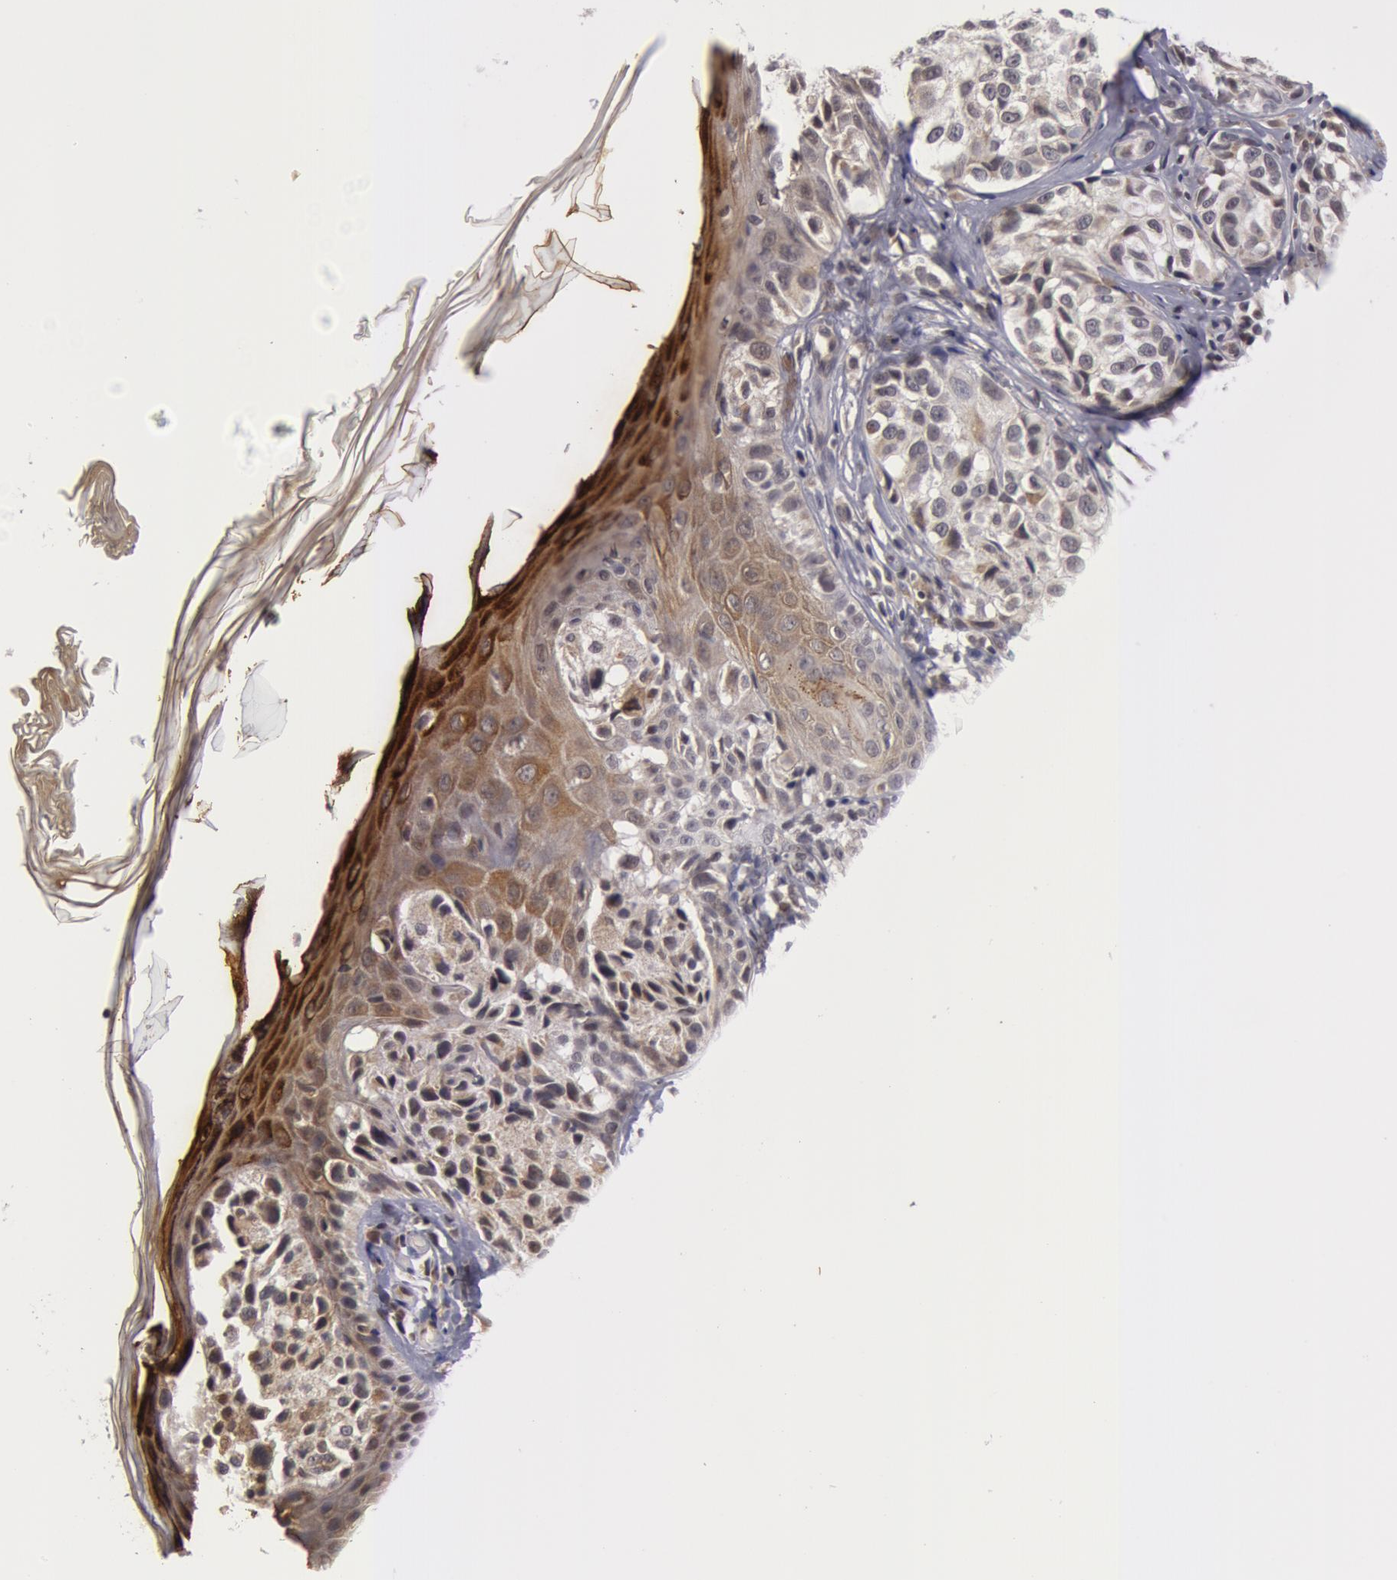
{"staining": {"intensity": "weak", "quantity": "<25%", "location": "cytoplasmic/membranous"}, "tissue": "melanoma", "cell_type": "Tumor cells", "image_type": "cancer", "snomed": [{"axis": "morphology", "description": "Malignant melanoma, NOS"}, {"axis": "topography", "description": "Skin"}], "caption": "IHC of melanoma demonstrates no staining in tumor cells.", "gene": "SYTL4", "patient": {"sex": "male", "age": 57}}